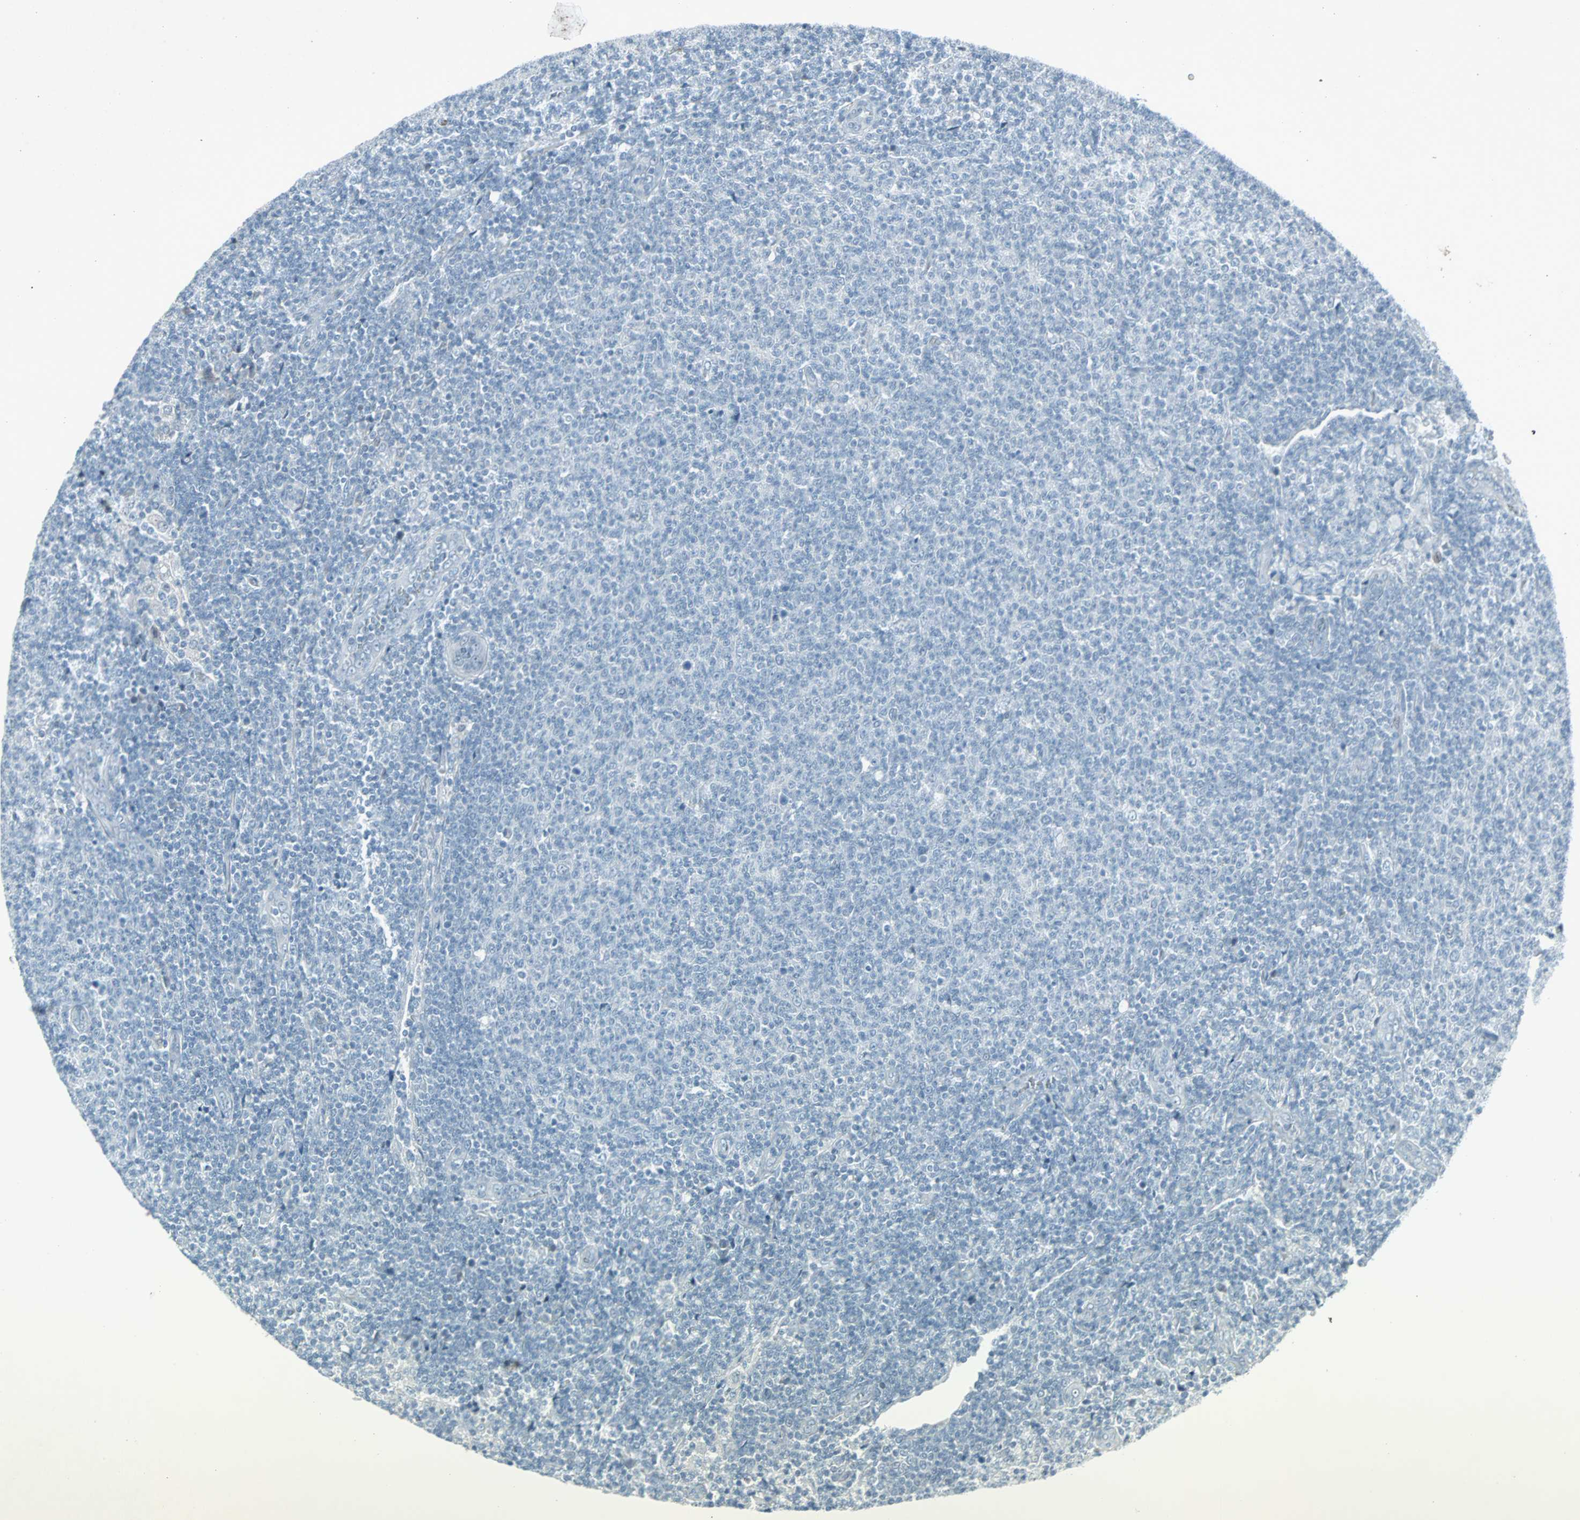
{"staining": {"intensity": "negative", "quantity": "none", "location": "none"}, "tissue": "lymphoma", "cell_type": "Tumor cells", "image_type": "cancer", "snomed": [{"axis": "morphology", "description": "Malignant lymphoma, non-Hodgkin's type, Low grade"}, {"axis": "topography", "description": "Lymph node"}], "caption": "Immunohistochemical staining of malignant lymphoma, non-Hodgkin's type (low-grade) shows no significant positivity in tumor cells.", "gene": "LANCL3", "patient": {"sex": "male", "age": 66}}